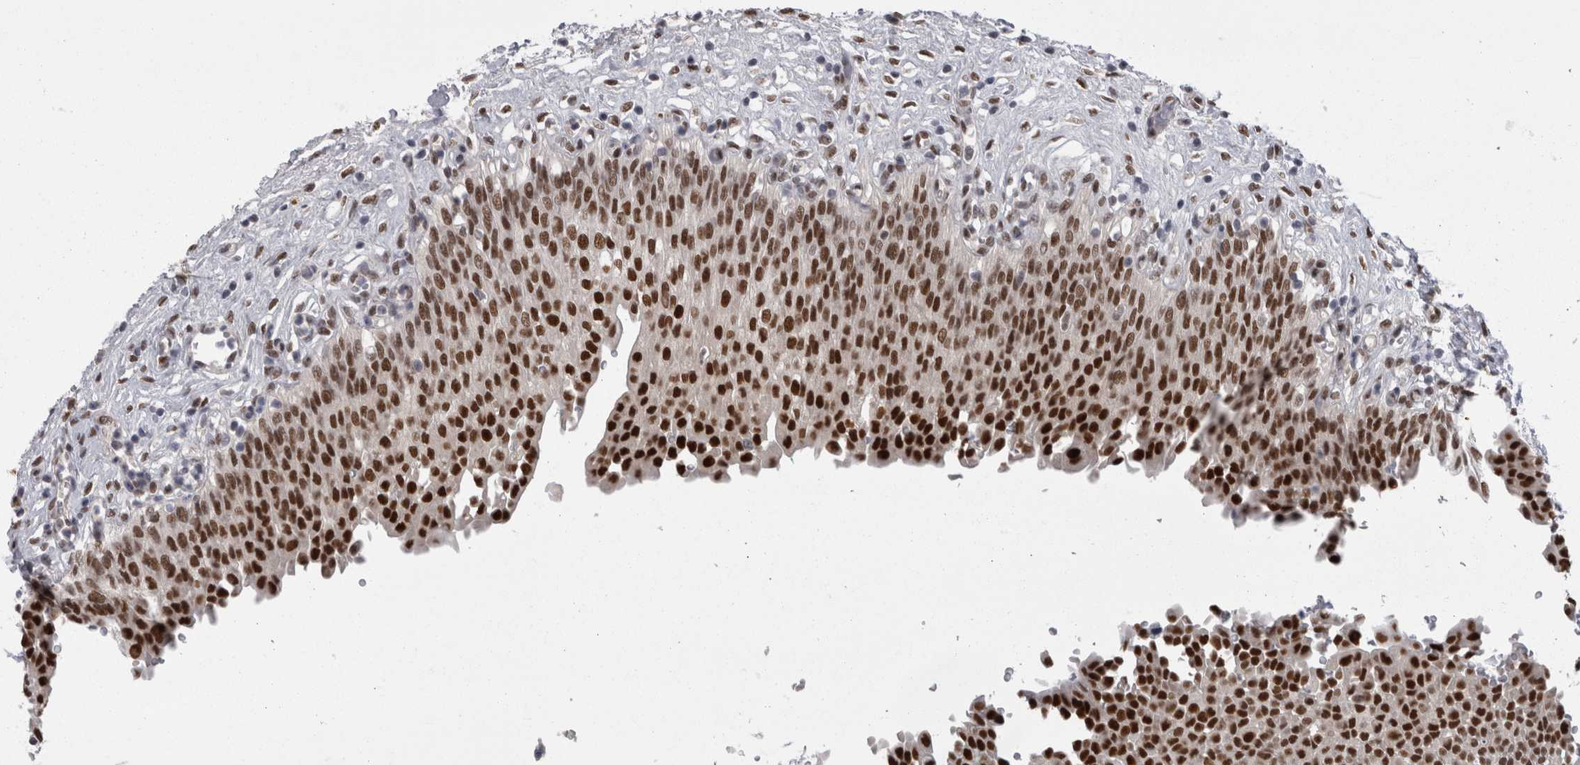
{"staining": {"intensity": "strong", "quantity": ">75%", "location": "nuclear"}, "tissue": "urinary bladder", "cell_type": "Urothelial cells", "image_type": "normal", "snomed": [{"axis": "morphology", "description": "Urothelial carcinoma, High grade"}, {"axis": "topography", "description": "Urinary bladder"}], "caption": "Strong nuclear positivity is seen in about >75% of urothelial cells in benign urinary bladder. (Brightfield microscopy of DAB IHC at high magnification).", "gene": "C1orf54", "patient": {"sex": "male", "age": 46}}